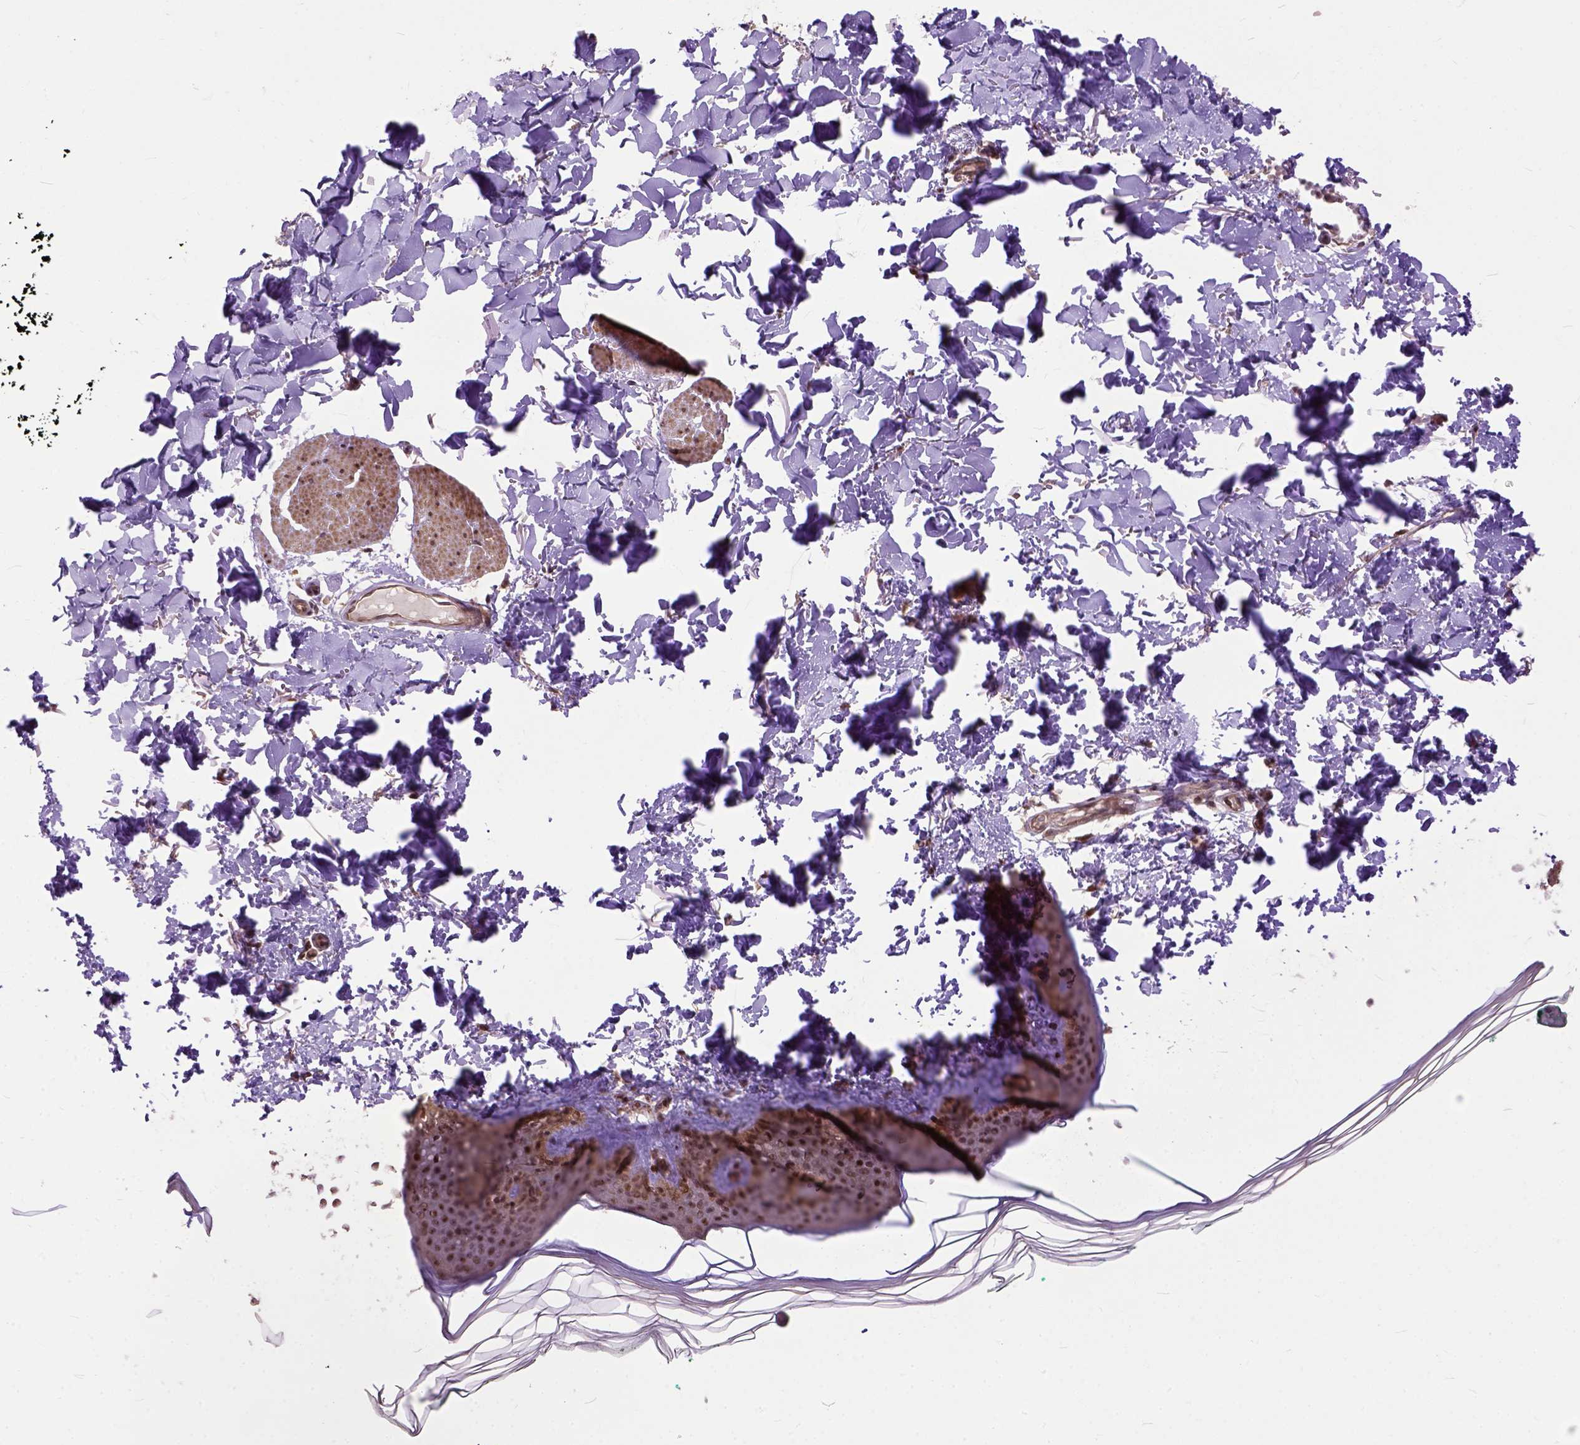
{"staining": {"intensity": "moderate", "quantity": ">75%", "location": "nuclear"}, "tissue": "skin", "cell_type": "Fibroblasts", "image_type": "normal", "snomed": [{"axis": "morphology", "description": "Normal tissue, NOS"}, {"axis": "topography", "description": "Skin"}, {"axis": "topography", "description": "Peripheral nerve tissue"}], "caption": "Immunohistochemistry staining of unremarkable skin, which exhibits medium levels of moderate nuclear positivity in about >75% of fibroblasts indicating moderate nuclear protein positivity. The staining was performed using DAB (brown) for protein detection and nuclei were counterstained in hematoxylin (blue).", "gene": "ZNF630", "patient": {"sex": "female", "age": 45}}